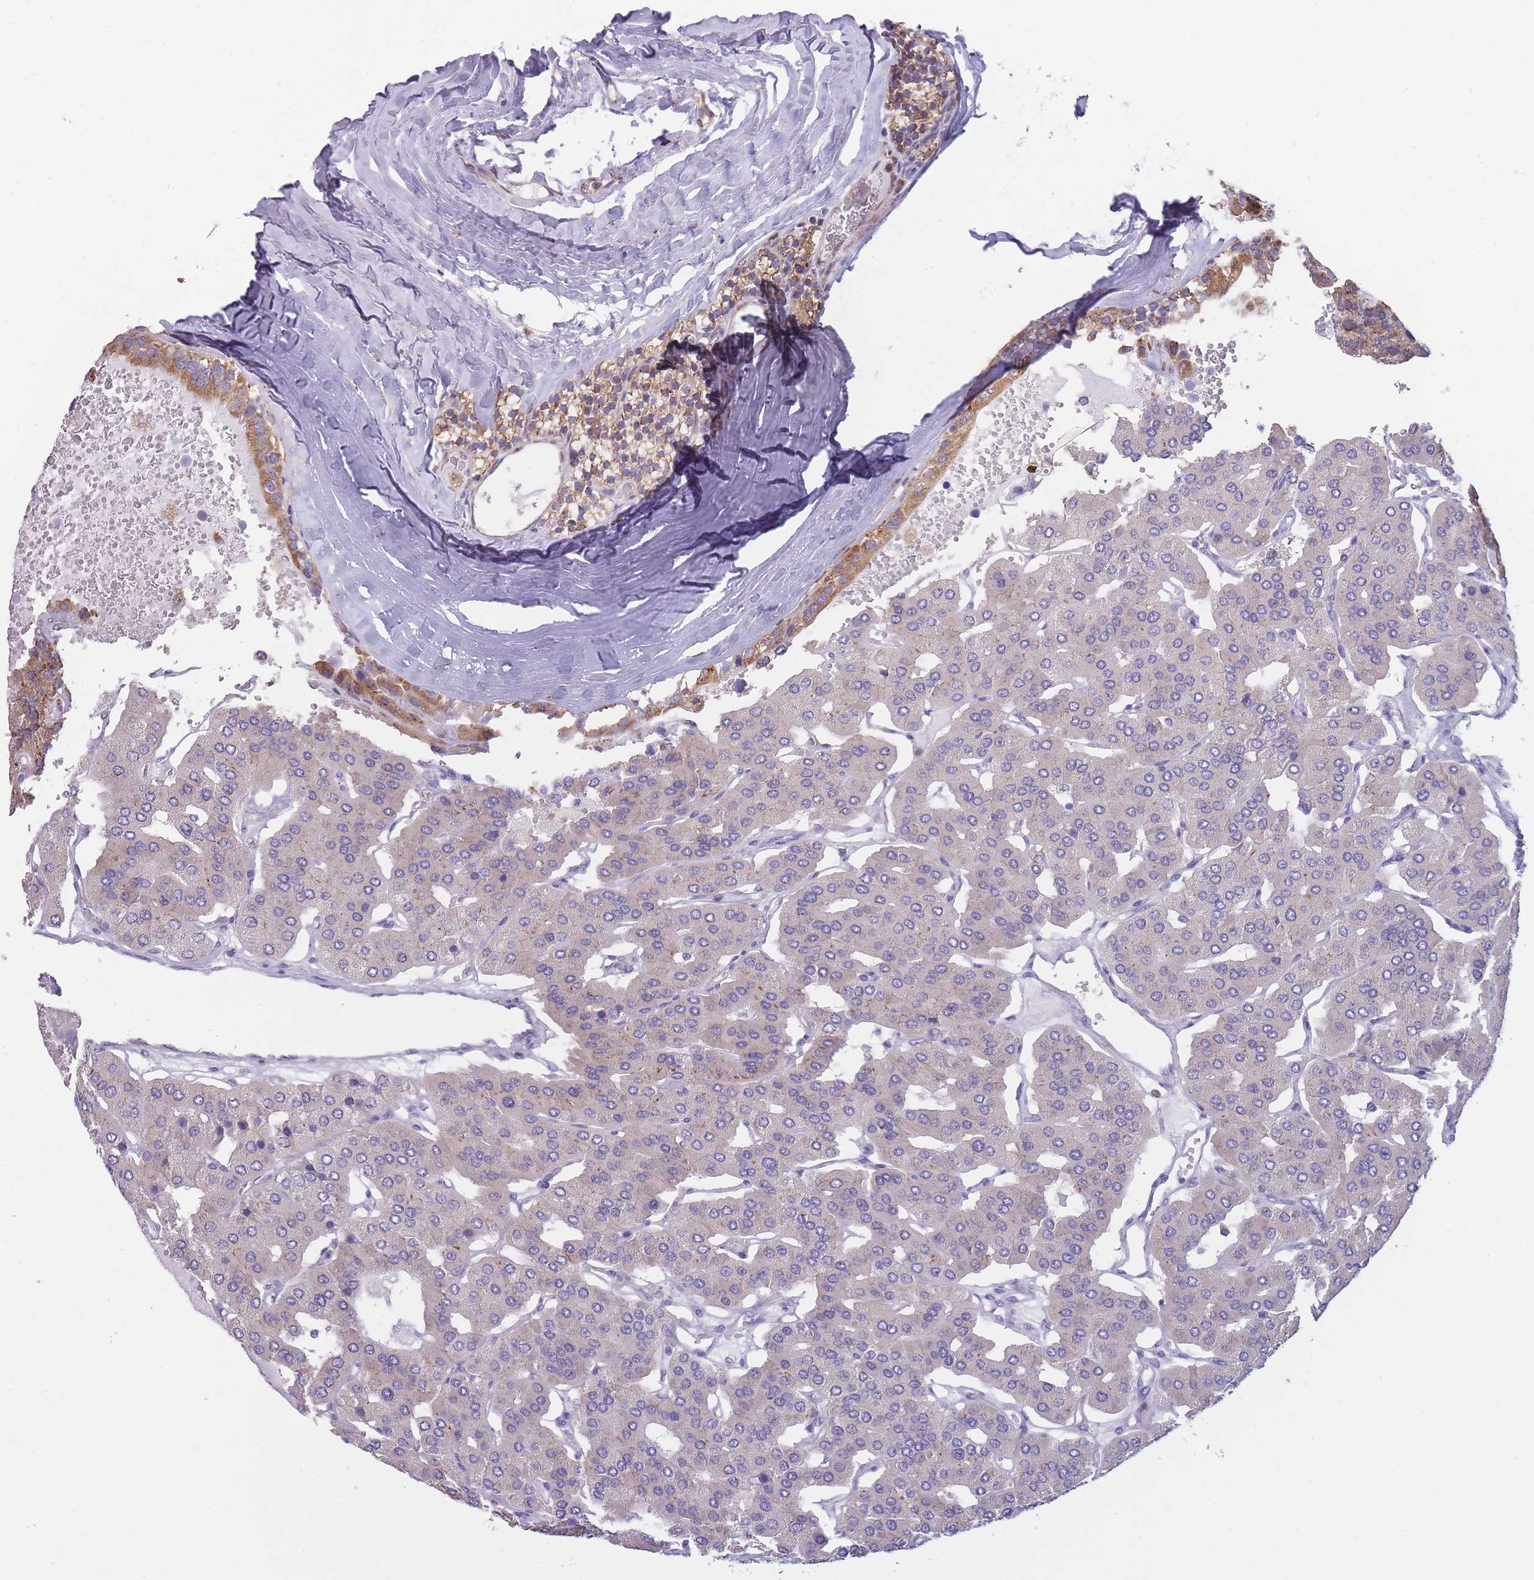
{"staining": {"intensity": "moderate", "quantity": "<25%", "location": "cytoplasmic/membranous"}, "tissue": "parathyroid gland", "cell_type": "Glandular cells", "image_type": "normal", "snomed": [{"axis": "morphology", "description": "Normal tissue, NOS"}, {"axis": "morphology", "description": "Adenoma, NOS"}, {"axis": "topography", "description": "Parathyroid gland"}], "caption": "Glandular cells exhibit low levels of moderate cytoplasmic/membranous positivity in about <25% of cells in benign human parathyroid gland.", "gene": "ZNF662", "patient": {"sex": "female", "age": 86}}